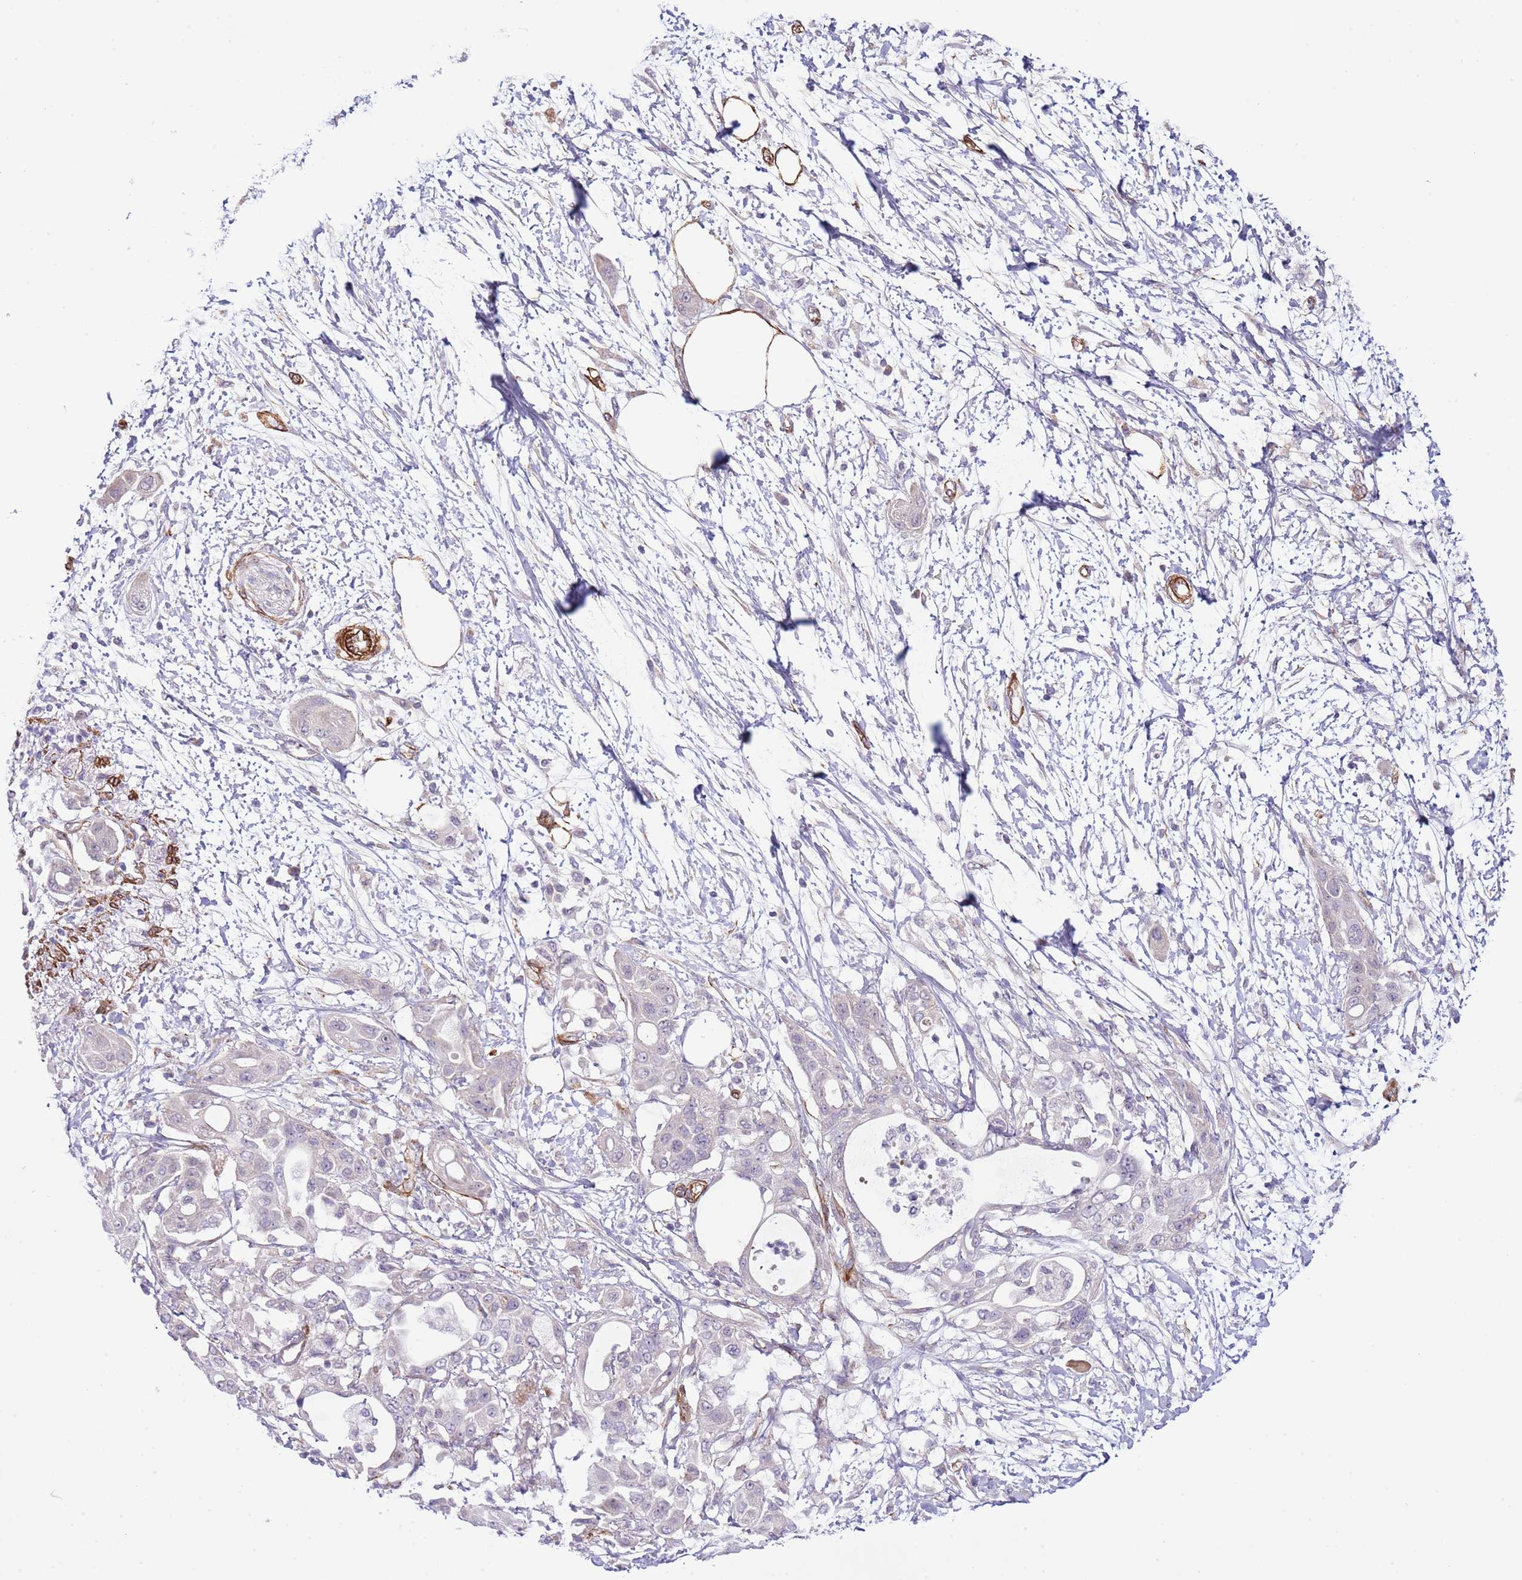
{"staining": {"intensity": "negative", "quantity": "none", "location": "none"}, "tissue": "pancreatic cancer", "cell_type": "Tumor cells", "image_type": "cancer", "snomed": [{"axis": "morphology", "description": "Adenocarcinoma, NOS"}, {"axis": "topography", "description": "Pancreas"}], "caption": "Micrograph shows no significant protein staining in tumor cells of pancreatic adenocarcinoma. (DAB immunohistochemistry visualized using brightfield microscopy, high magnification).", "gene": "NEK3", "patient": {"sex": "male", "age": 68}}